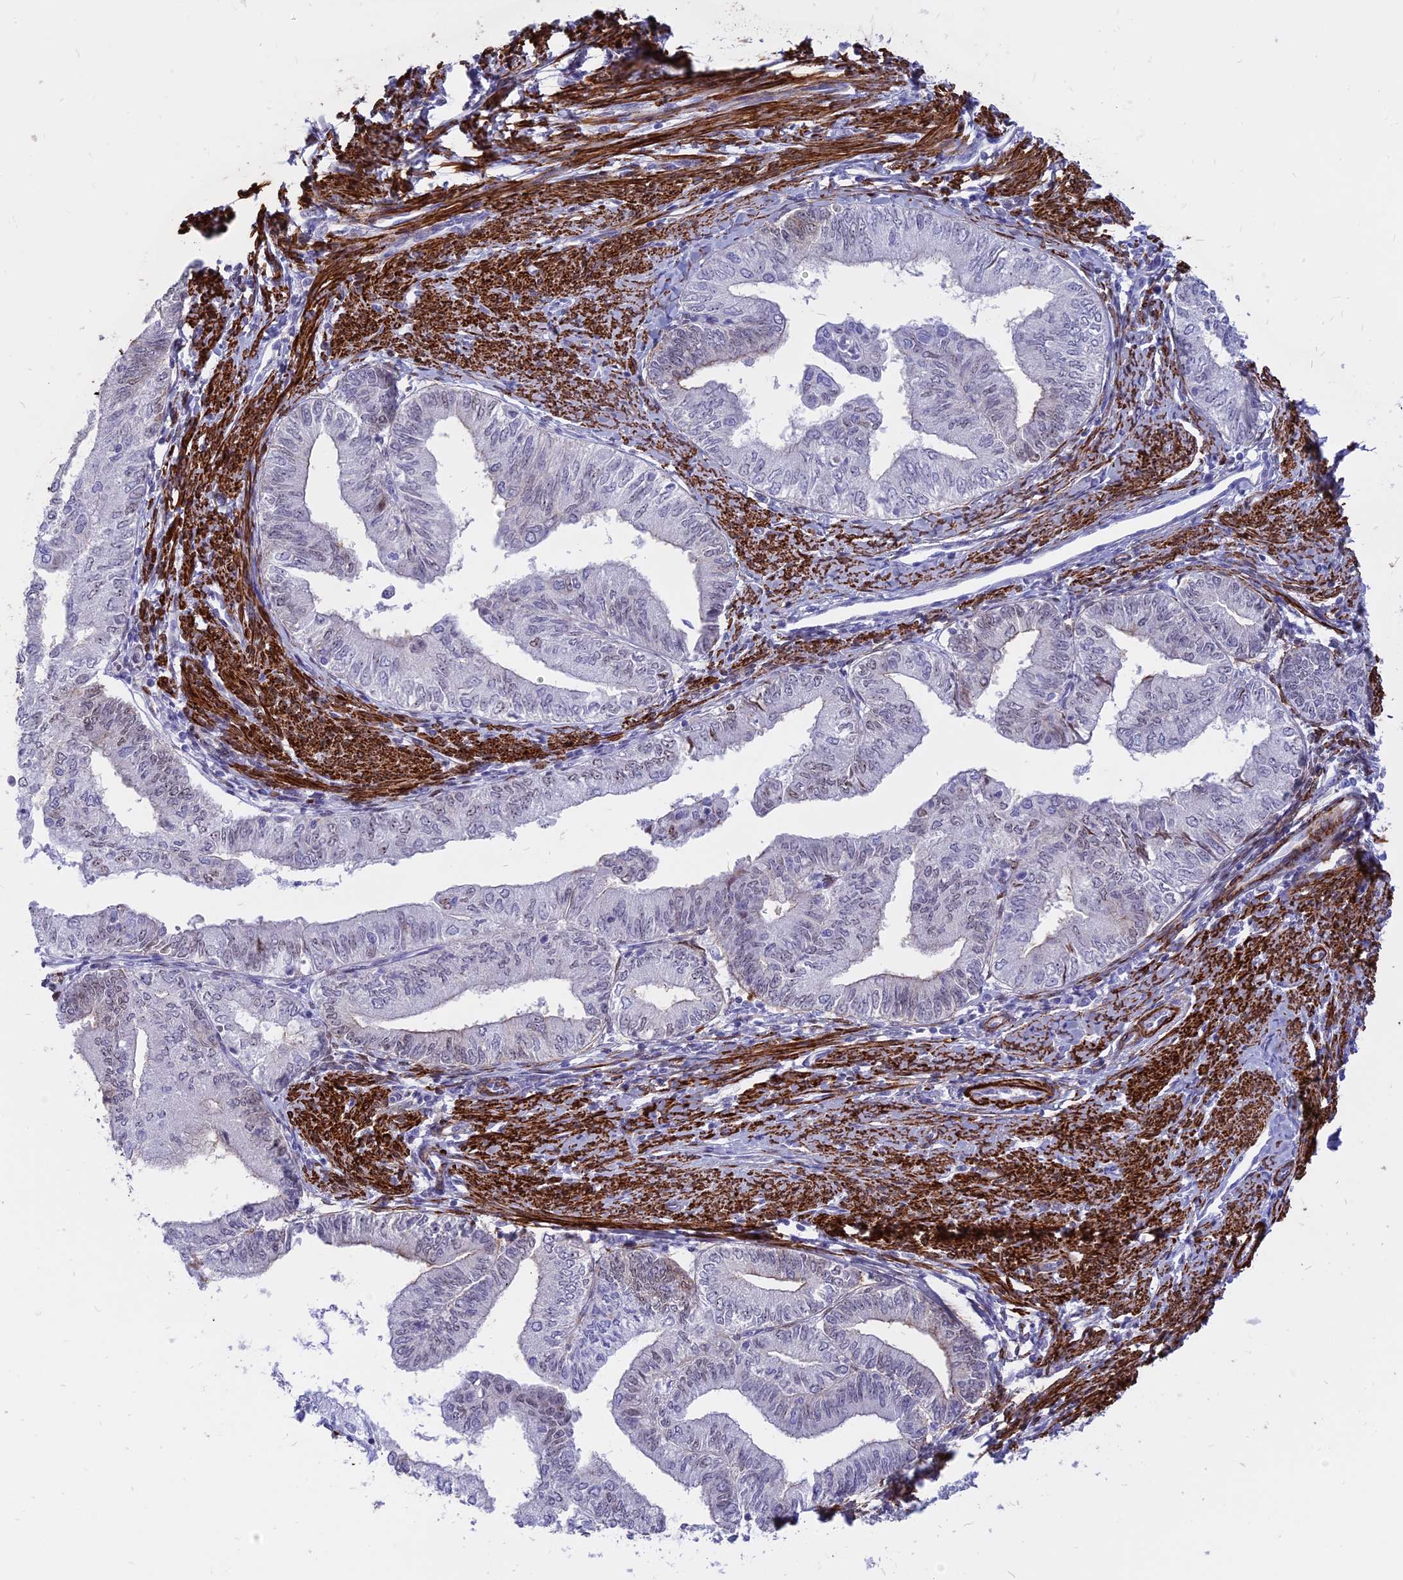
{"staining": {"intensity": "moderate", "quantity": "<25%", "location": "nuclear"}, "tissue": "endometrial cancer", "cell_type": "Tumor cells", "image_type": "cancer", "snomed": [{"axis": "morphology", "description": "Adenocarcinoma, NOS"}, {"axis": "topography", "description": "Endometrium"}], "caption": "The histopathology image reveals staining of endometrial cancer (adenocarcinoma), revealing moderate nuclear protein expression (brown color) within tumor cells. Immunohistochemistry (ihc) stains the protein in brown and the nuclei are stained blue.", "gene": "CENPV", "patient": {"sex": "female", "age": 66}}